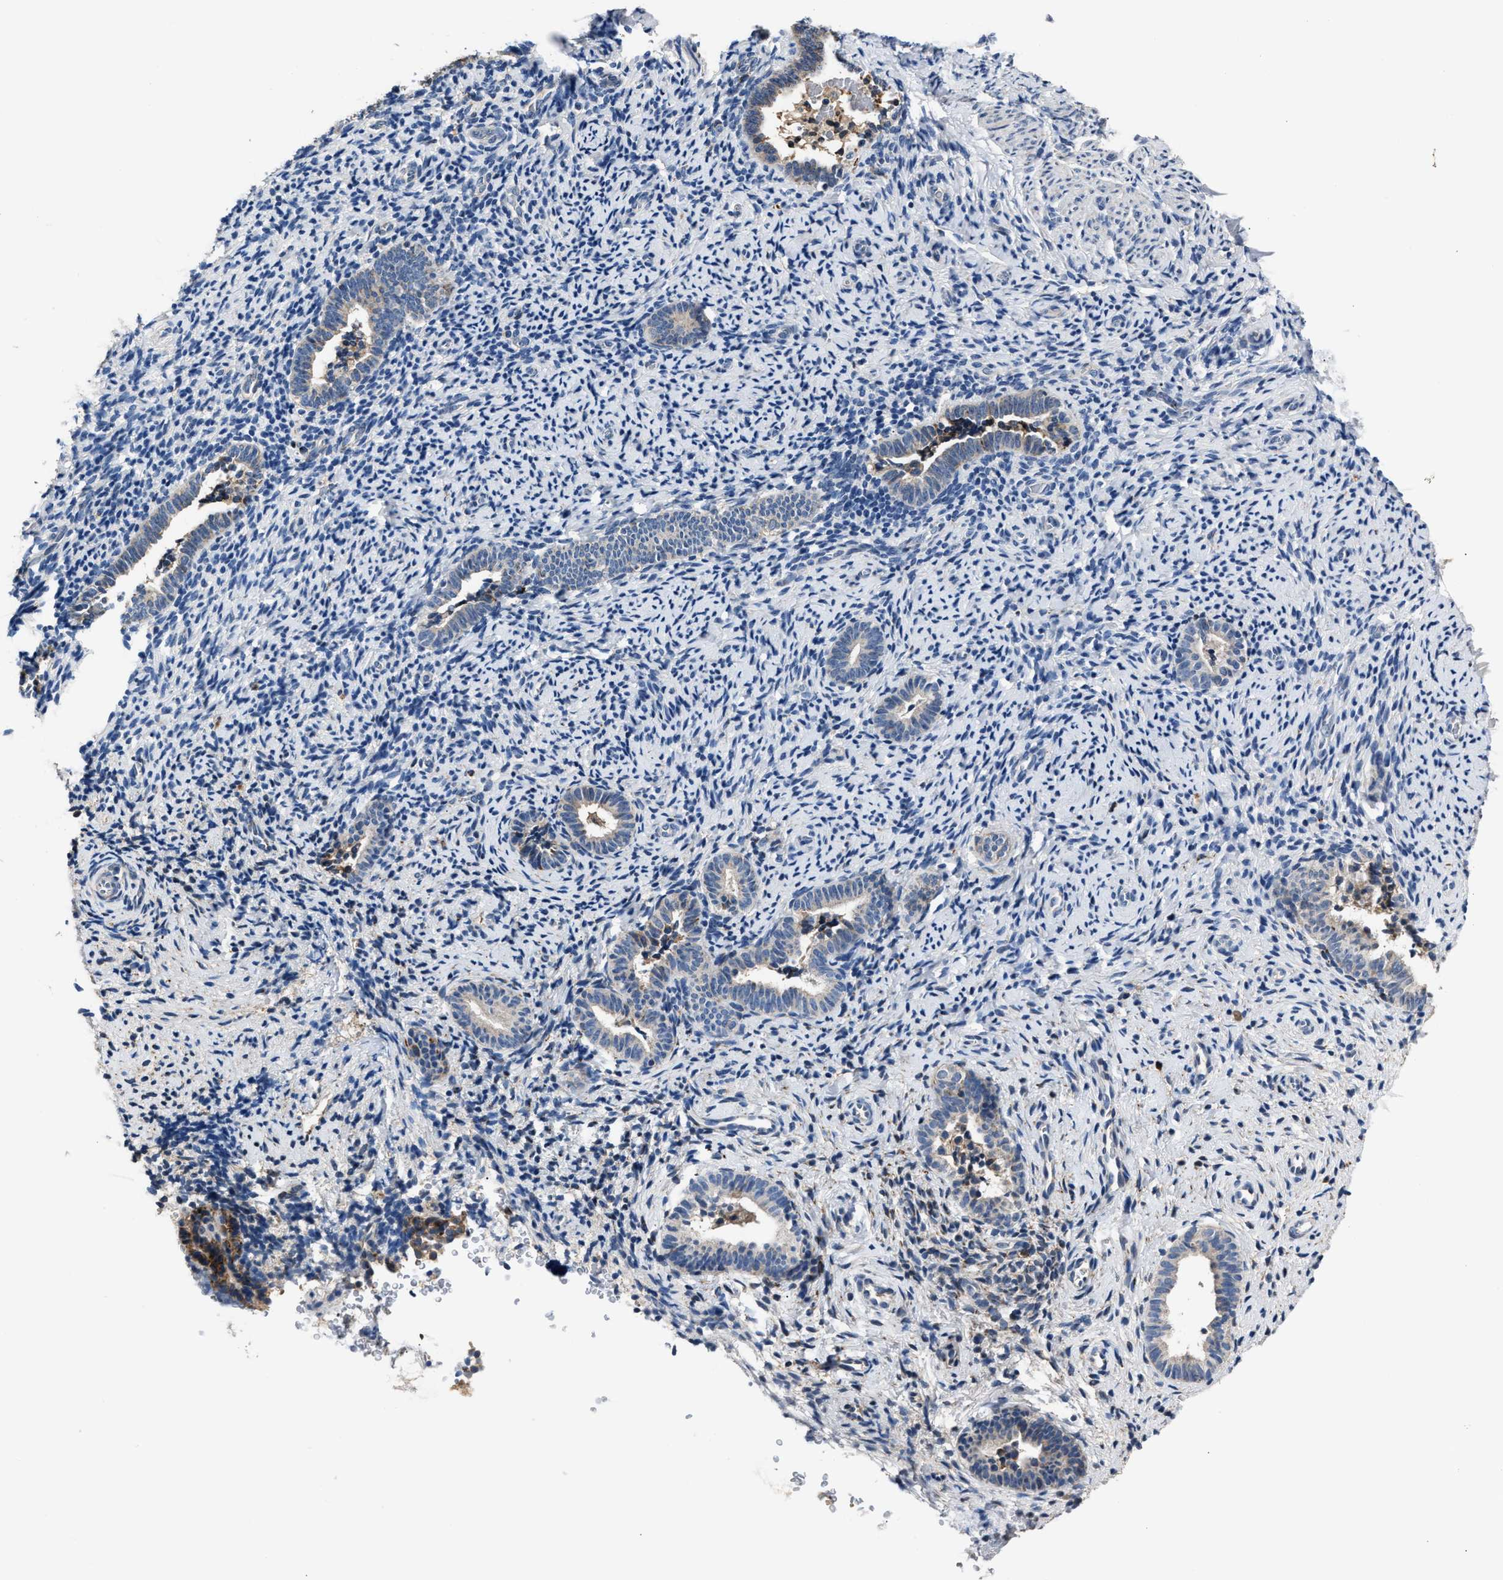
{"staining": {"intensity": "negative", "quantity": "none", "location": "none"}, "tissue": "endometrium", "cell_type": "Cells in endometrial stroma", "image_type": "normal", "snomed": [{"axis": "morphology", "description": "Normal tissue, NOS"}, {"axis": "topography", "description": "Endometrium"}], "caption": "Unremarkable endometrium was stained to show a protein in brown. There is no significant positivity in cells in endometrial stroma.", "gene": "DNAJC24", "patient": {"sex": "female", "age": 51}}